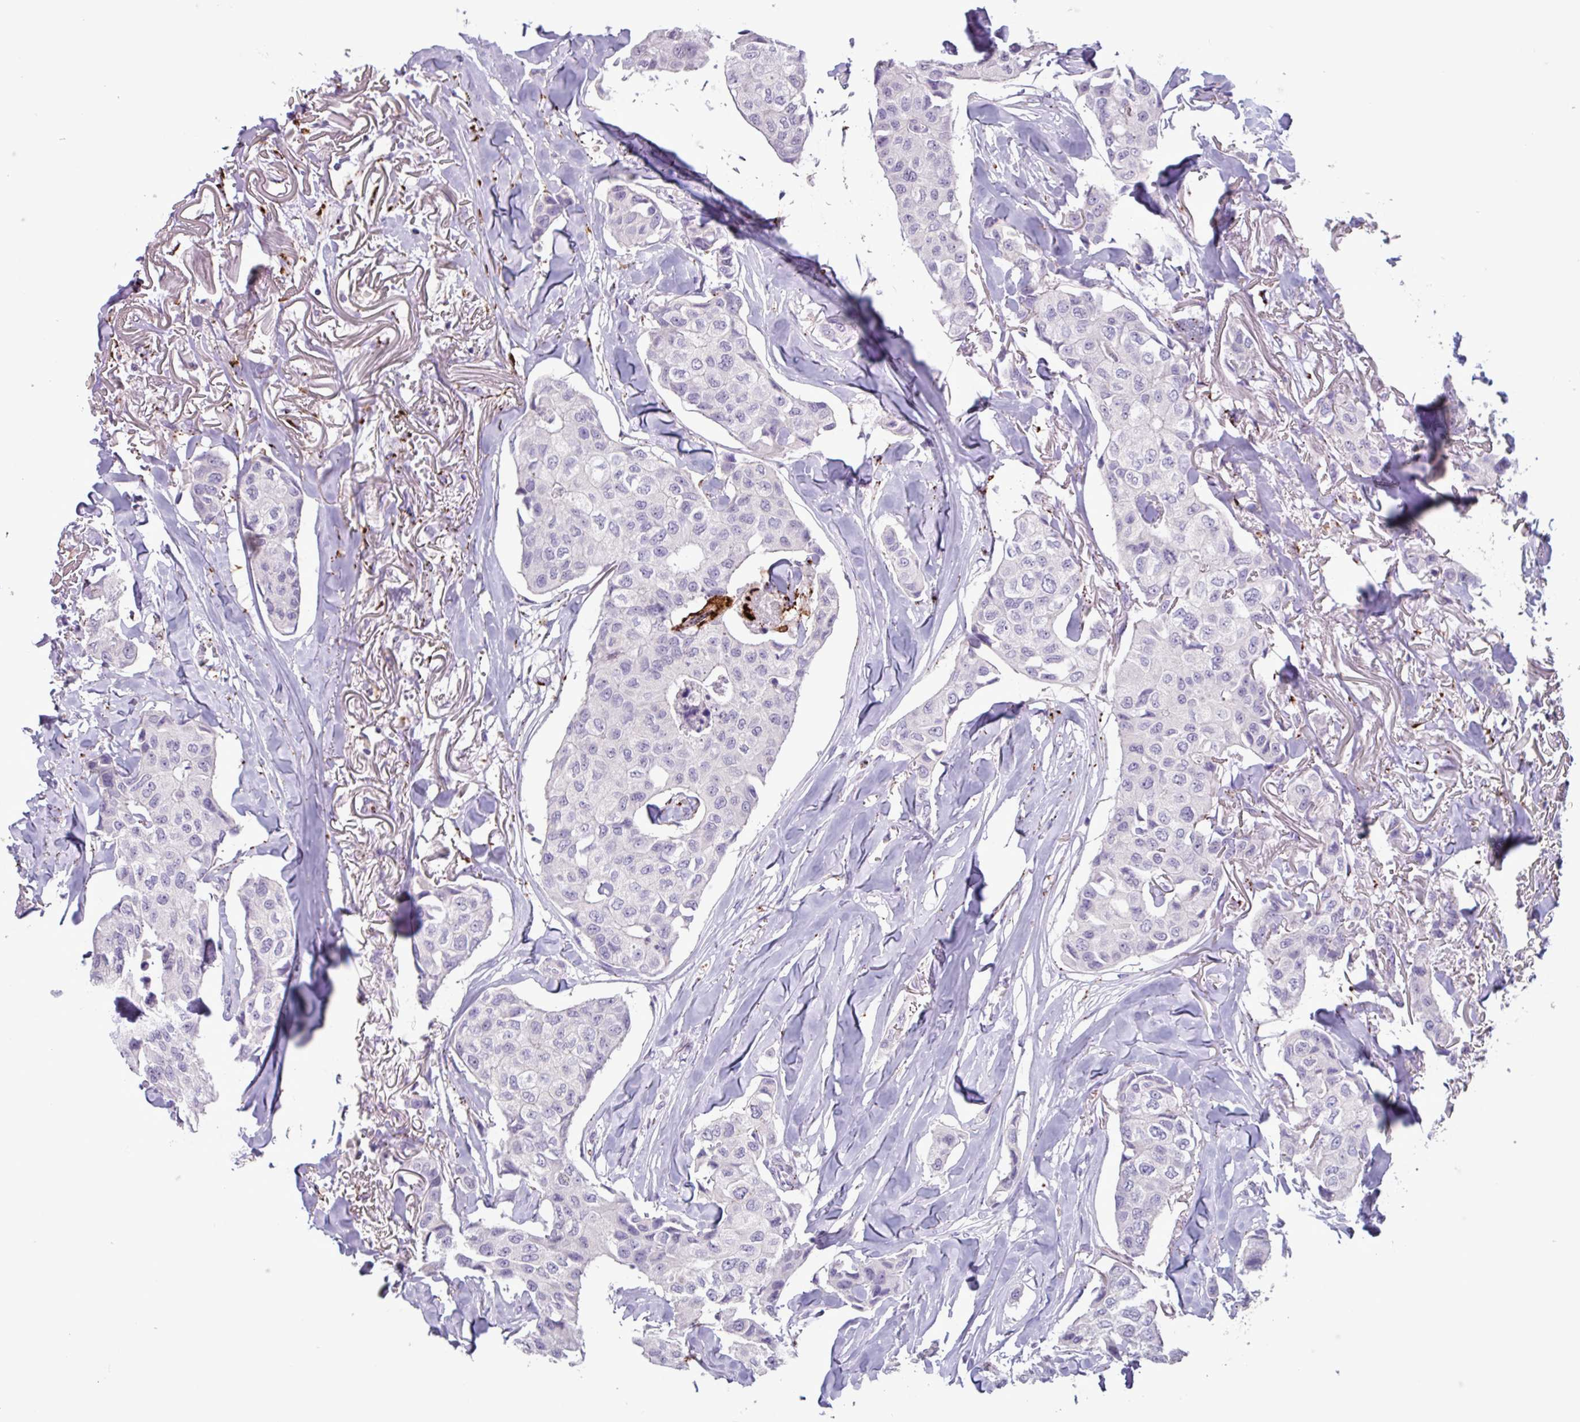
{"staining": {"intensity": "negative", "quantity": "none", "location": "none"}, "tissue": "breast cancer", "cell_type": "Tumor cells", "image_type": "cancer", "snomed": [{"axis": "morphology", "description": "Duct carcinoma"}, {"axis": "topography", "description": "Breast"}], "caption": "Tumor cells show no significant protein positivity in infiltrating ductal carcinoma (breast).", "gene": "PLIN2", "patient": {"sex": "female", "age": 80}}